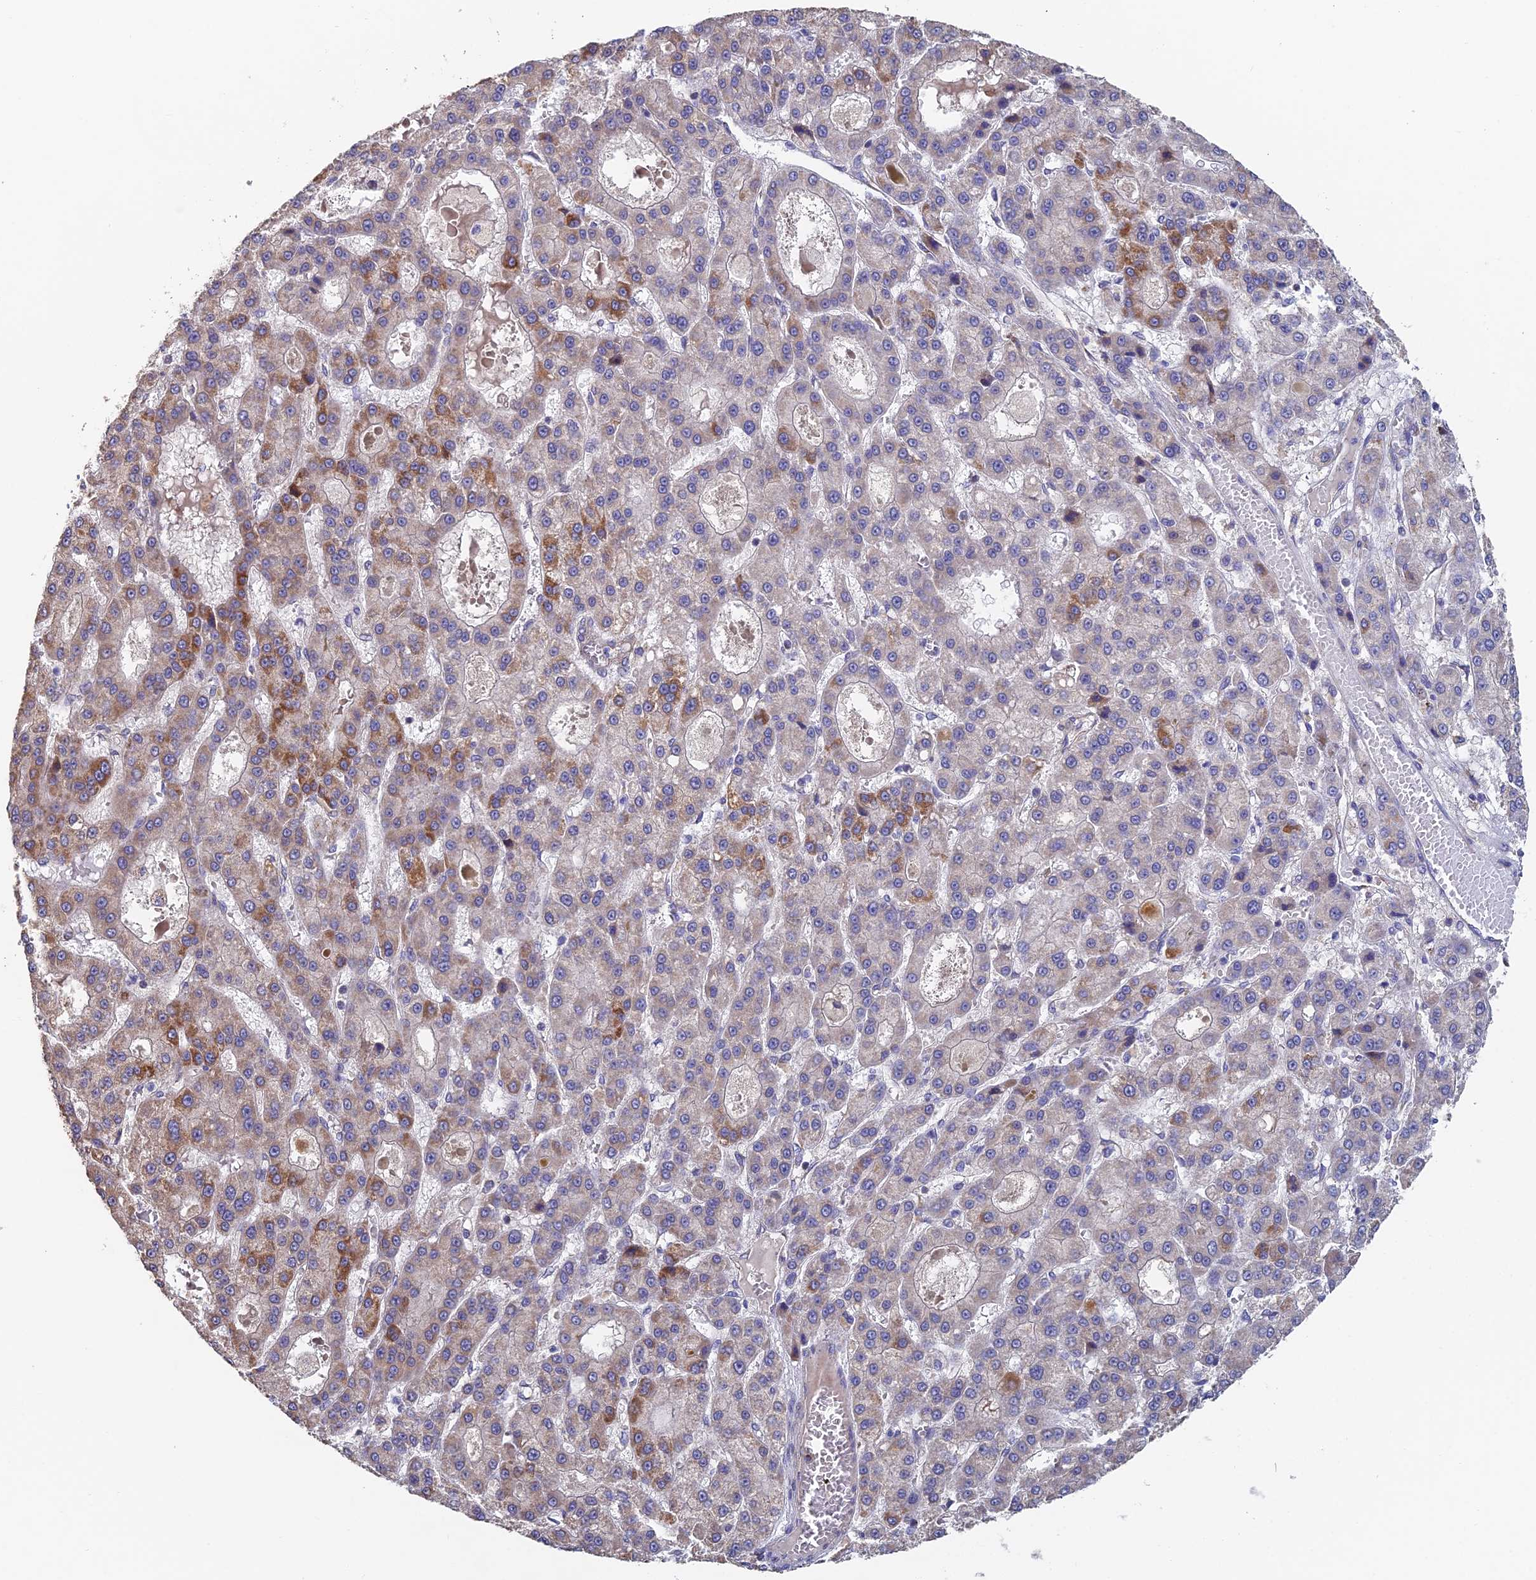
{"staining": {"intensity": "moderate", "quantity": "<25%", "location": "cytoplasmic/membranous"}, "tissue": "liver cancer", "cell_type": "Tumor cells", "image_type": "cancer", "snomed": [{"axis": "morphology", "description": "Carcinoma, Hepatocellular, NOS"}, {"axis": "topography", "description": "Liver"}], "caption": "Protein staining of liver hepatocellular carcinoma tissue displays moderate cytoplasmic/membranous positivity in approximately <25% of tumor cells.", "gene": "ECSIT", "patient": {"sex": "male", "age": 70}}